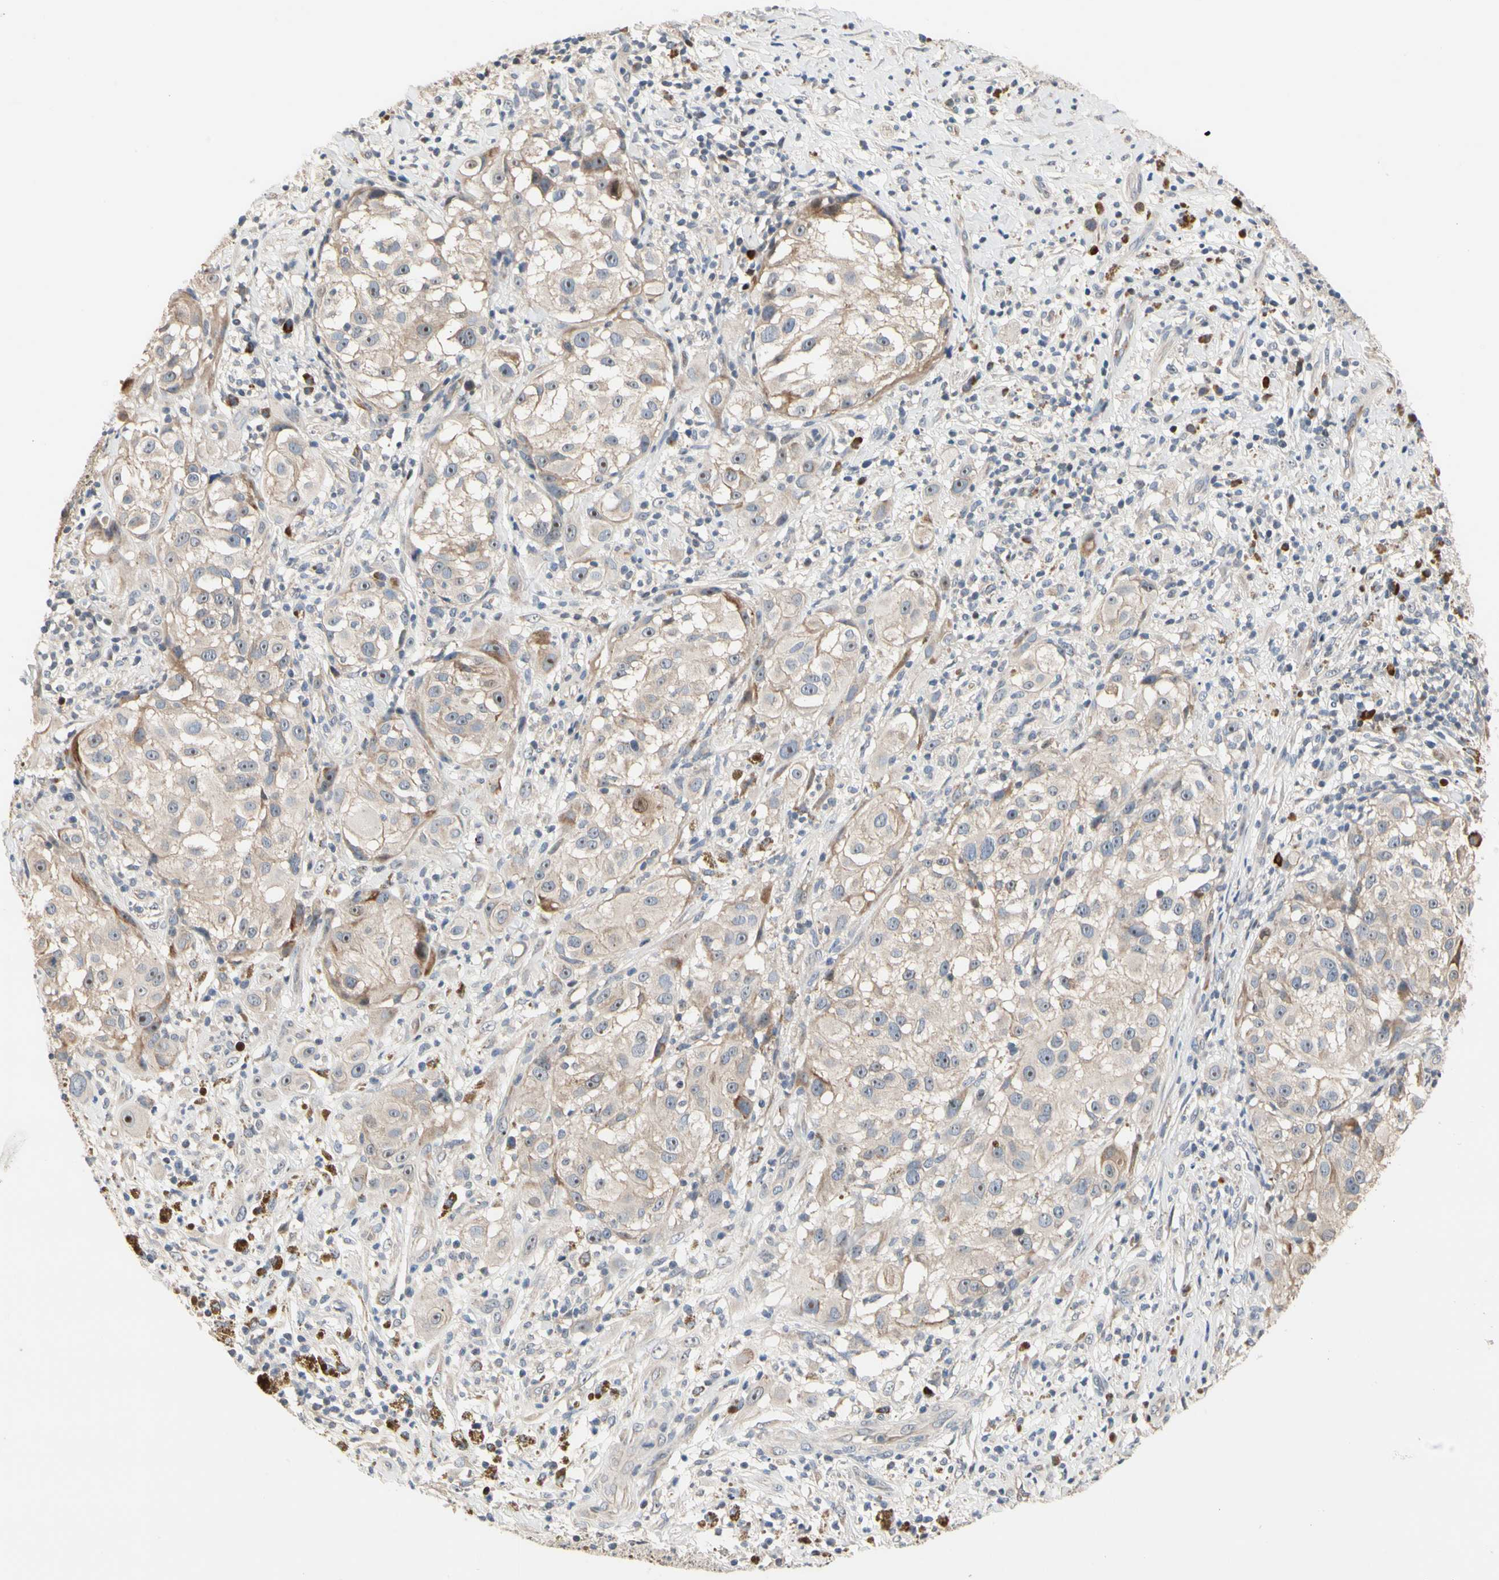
{"staining": {"intensity": "weak", "quantity": "<25%", "location": "cytoplasmic/membranous"}, "tissue": "melanoma", "cell_type": "Tumor cells", "image_type": "cancer", "snomed": [{"axis": "morphology", "description": "Necrosis, NOS"}, {"axis": "morphology", "description": "Malignant melanoma, NOS"}, {"axis": "topography", "description": "Skin"}], "caption": "The photomicrograph demonstrates no significant positivity in tumor cells of malignant melanoma.", "gene": "HMGCR", "patient": {"sex": "female", "age": 87}}